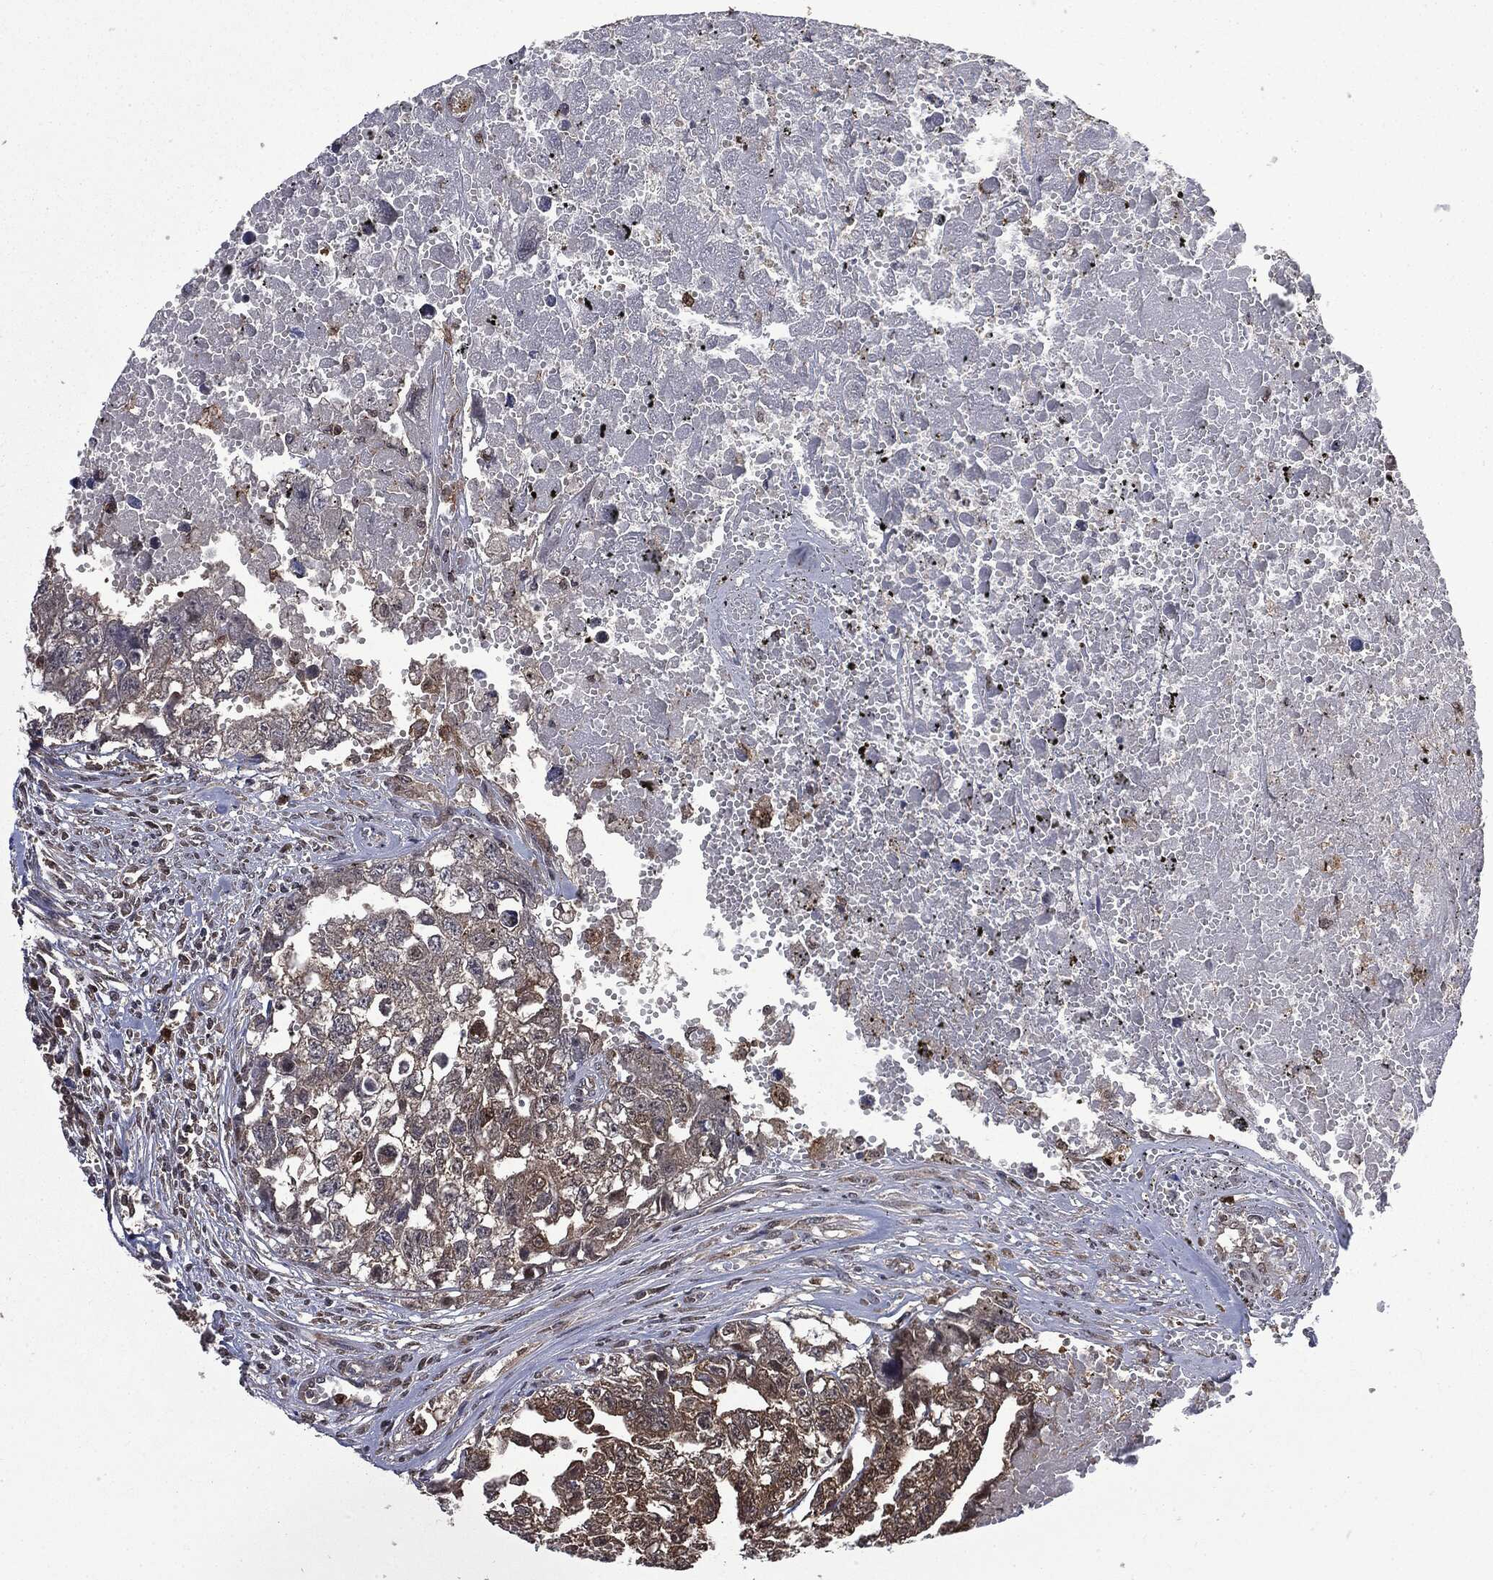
{"staining": {"intensity": "moderate", "quantity": "<25%", "location": "cytoplasmic/membranous"}, "tissue": "testis cancer", "cell_type": "Tumor cells", "image_type": "cancer", "snomed": [{"axis": "morphology", "description": "Seminoma, NOS"}, {"axis": "morphology", "description": "Carcinoma, Embryonal, NOS"}, {"axis": "topography", "description": "Testis"}], "caption": "Immunohistochemical staining of human testis embryonal carcinoma displays moderate cytoplasmic/membranous protein expression in about <25% of tumor cells. (DAB IHC, brown staining for protein, blue staining for nuclei).", "gene": "GPI", "patient": {"sex": "male", "age": 22}}